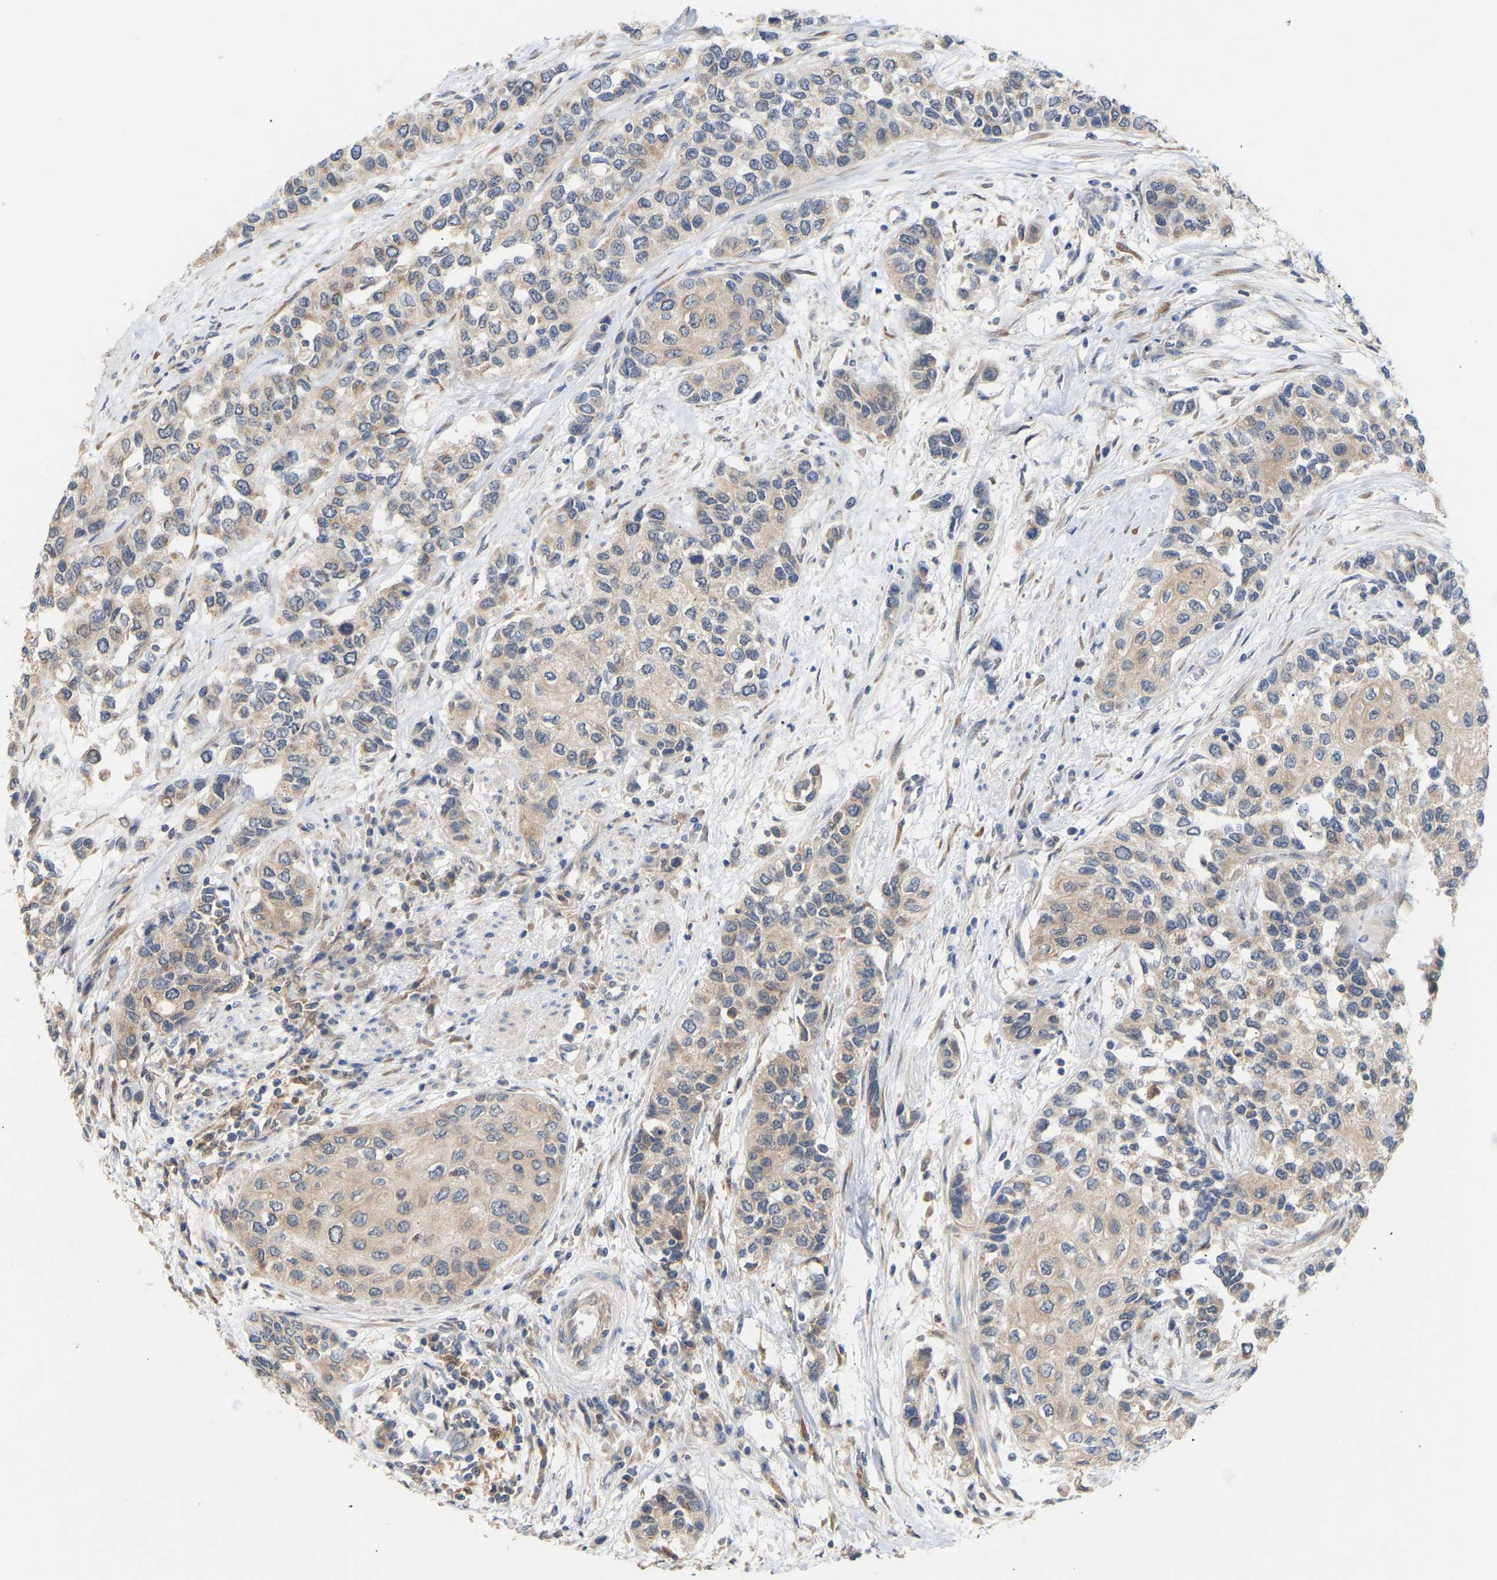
{"staining": {"intensity": "weak", "quantity": "<25%", "location": "cytoplasmic/membranous"}, "tissue": "urothelial cancer", "cell_type": "Tumor cells", "image_type": "cancer", "snomed": [{"axis": "morphology", "description": "Urothelial carcinoma, High grade"}, {"axis": "topography", "description": "Urinary bladder"}], "caption": "High magnification brightfield microscopy of high-grade urothelial carcinoma stained with DAB (brown) and counterstained with hematoxylin (blue): tumor cells show no significant staining. (DAB IHC visualized using brightfield microscopy, high magnification).", "gene": "TPMT", "patient": {"sex": "female", "age": 56}}